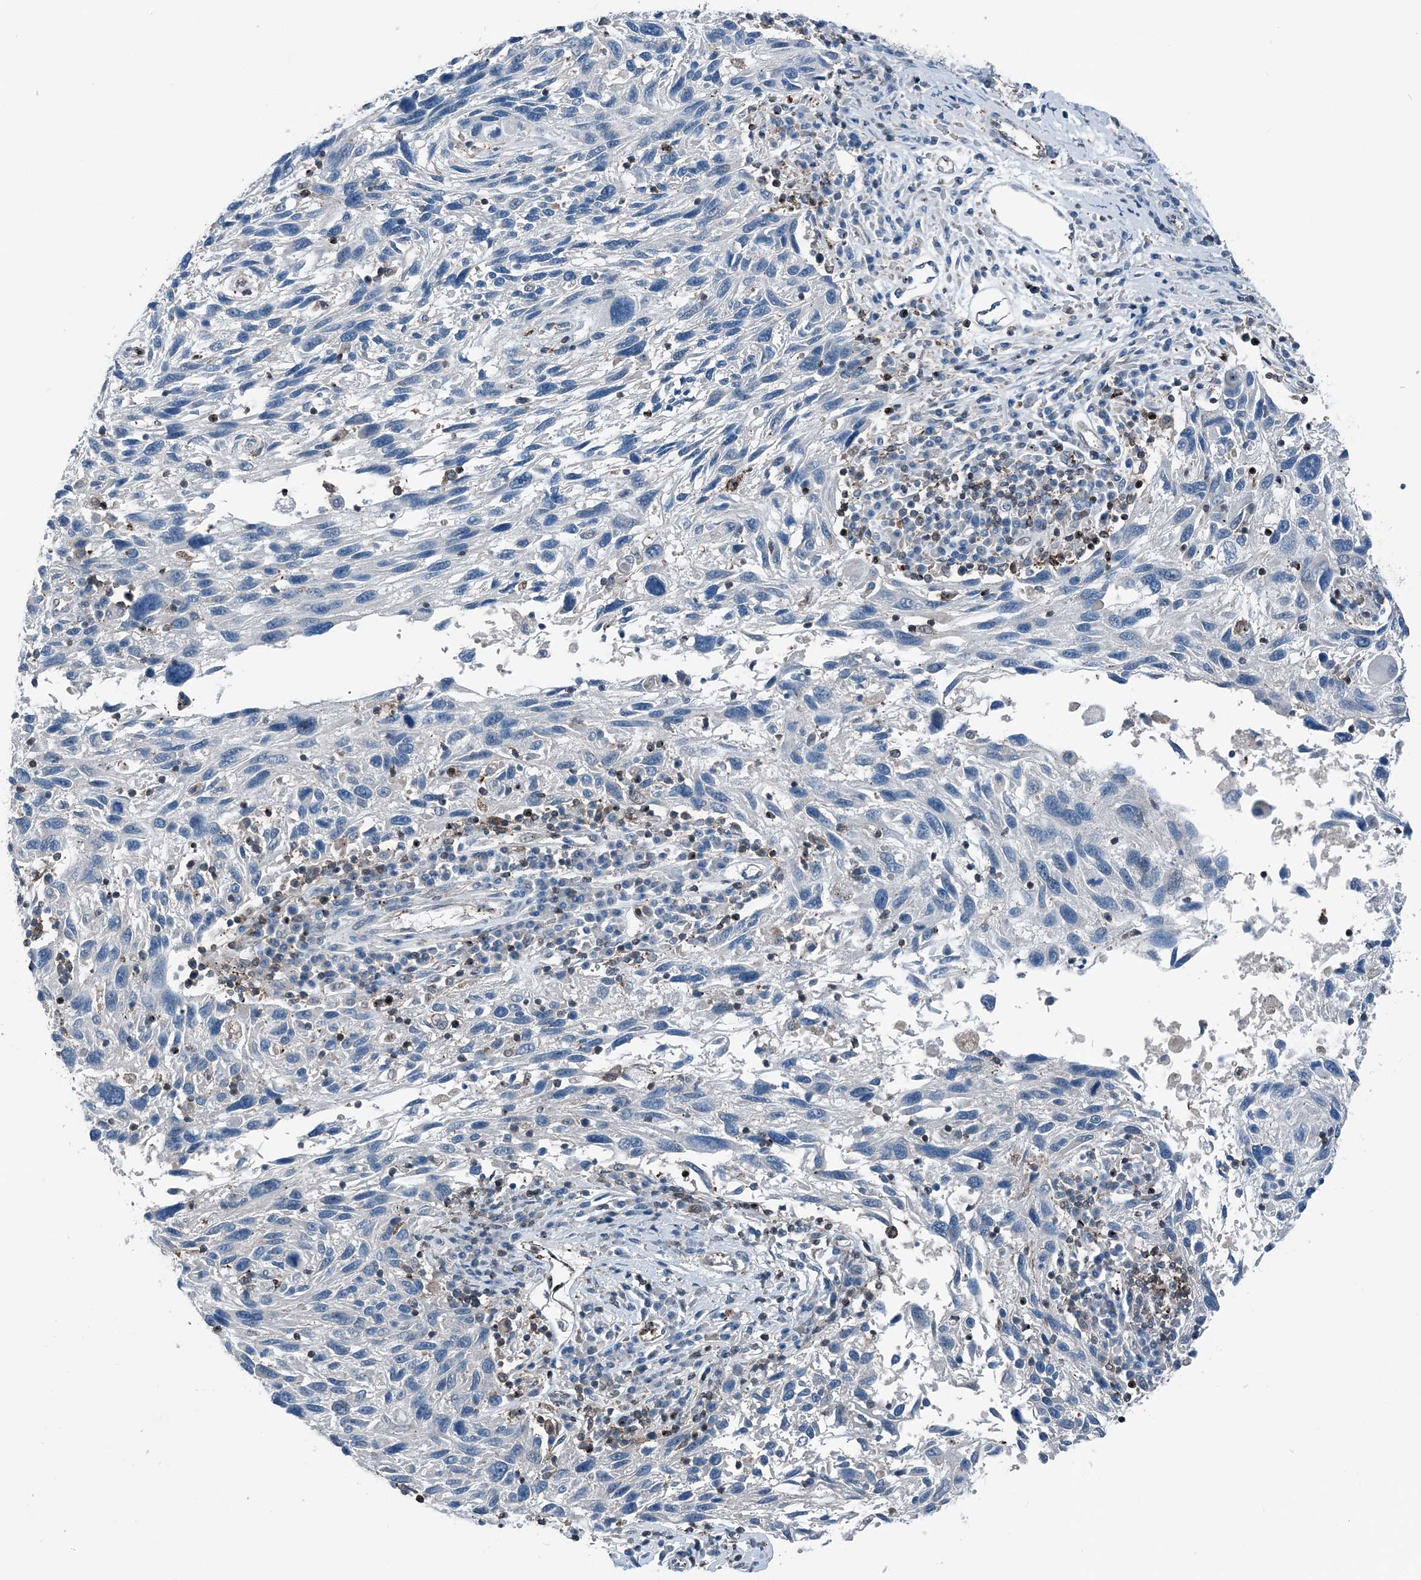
{"staining": {"intensity": "negative", "quantity": "none", "location": "none"}, "tissue": "melanoma", "cell_type": "Tumor cells", "image_type": "cancer", "snomed": [{"axis": "morphology", "description": "Malignant melanoma, NOS"}, {"axis": "topography", "description": "Skin"}], "caption": "High power microscopy image of an immunohistochemistry (IHC) image of malignant melanoma, revealing no significant staining in tumor cells.", "gene": "CFL1", "patient": {"sex": "male", "age": 53}}